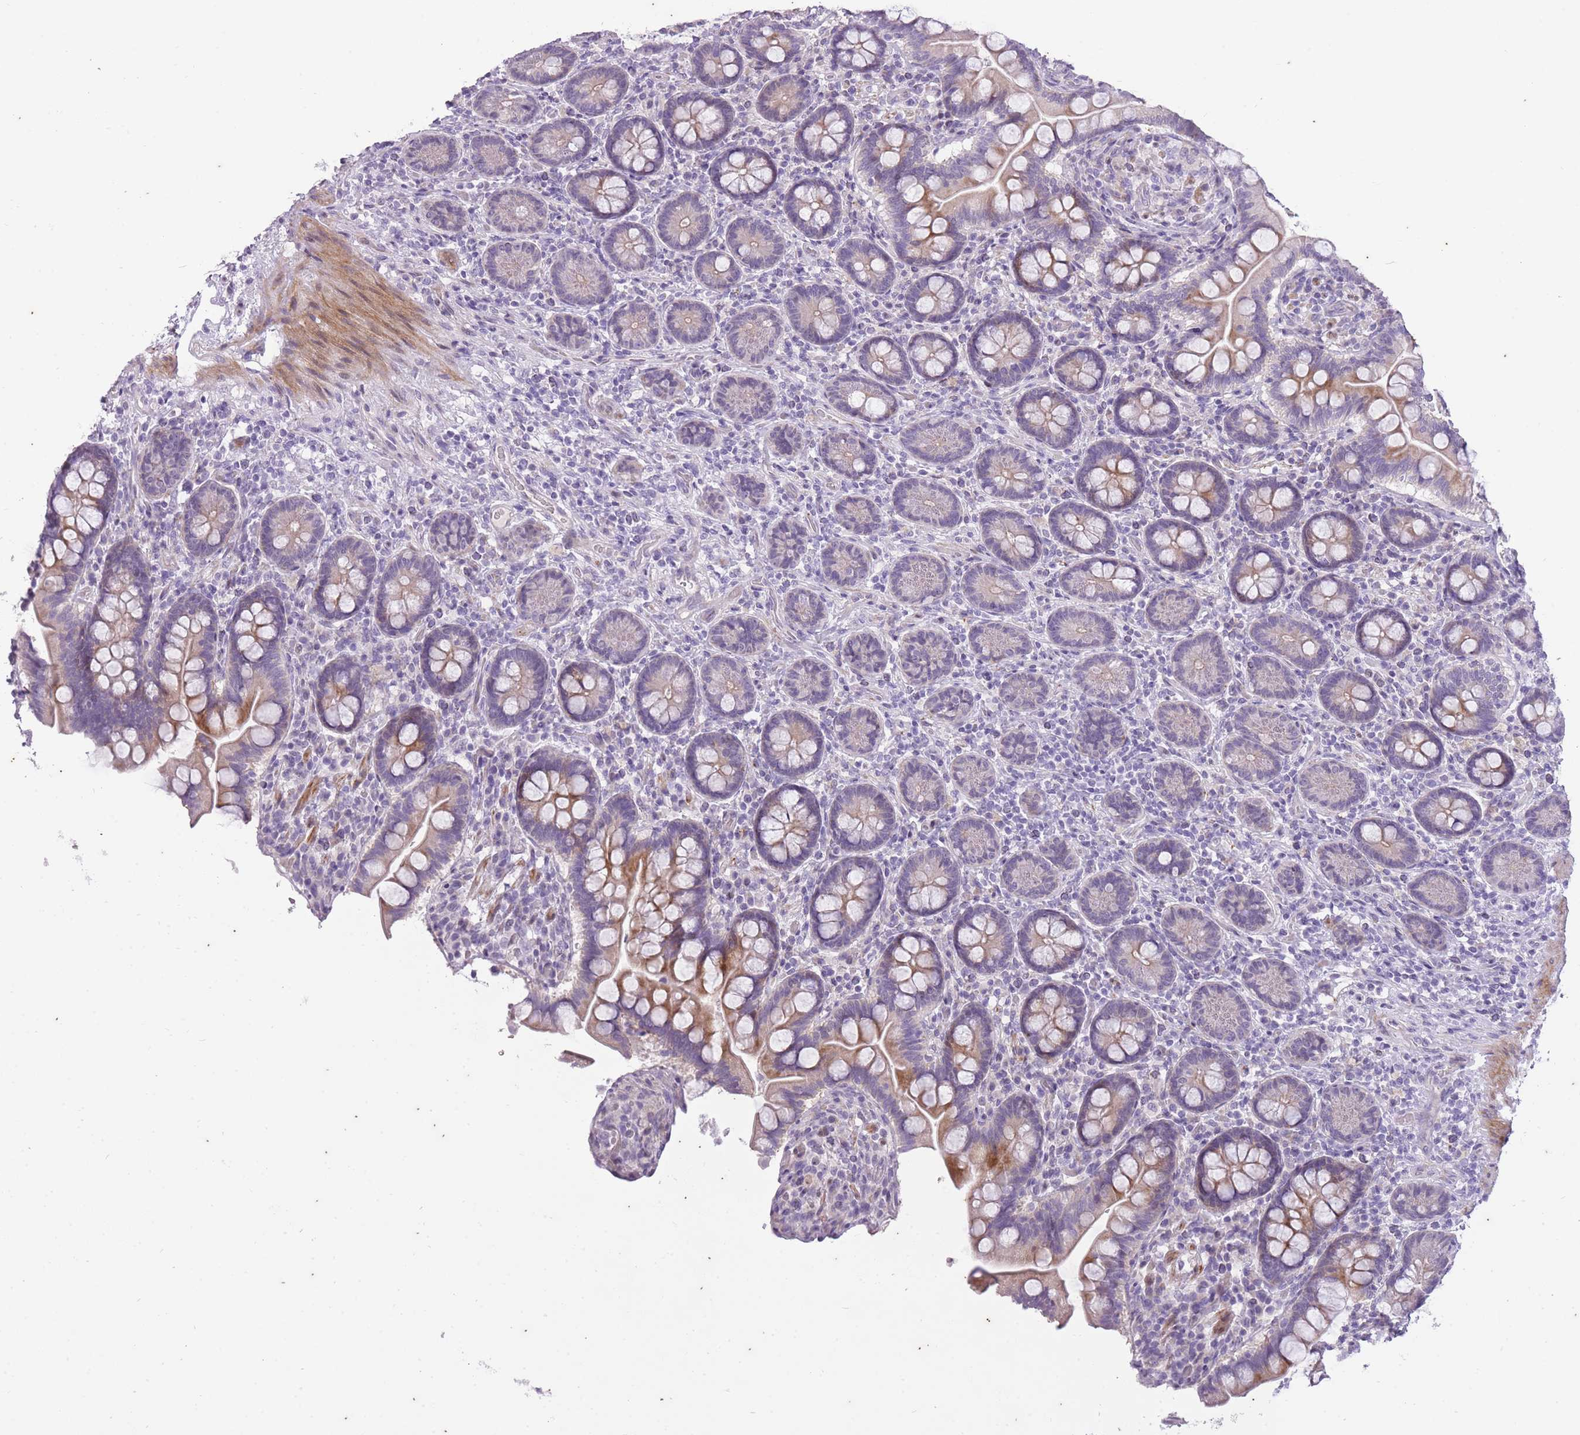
{"staining": {"intensity": "moderate", "quantity": "25%-75%", "location": "cytoplasmic/membranous"}, "tissue": "small intestine", "cell_type": "Glandular cells", "image_type": "normal", "snomed": [{"axis": "morphology", "description": "Normal tissue, NOS"}, {"axis": "topography", "description": "Small intestine"}], "caption": "Glandular cells reveal medium levels of moderate cytoplasmic/membranous staining in approximately 25%-75% of cells in normal small intestine. (Stains: DAB (3,3'-diaminobenzidine) in brown, nuclei in blue, Microscopy: brightfield microscopy at high magnification).", "gene": "CNTNAP3B", "patient": {"sex": "female", "age": 64}}